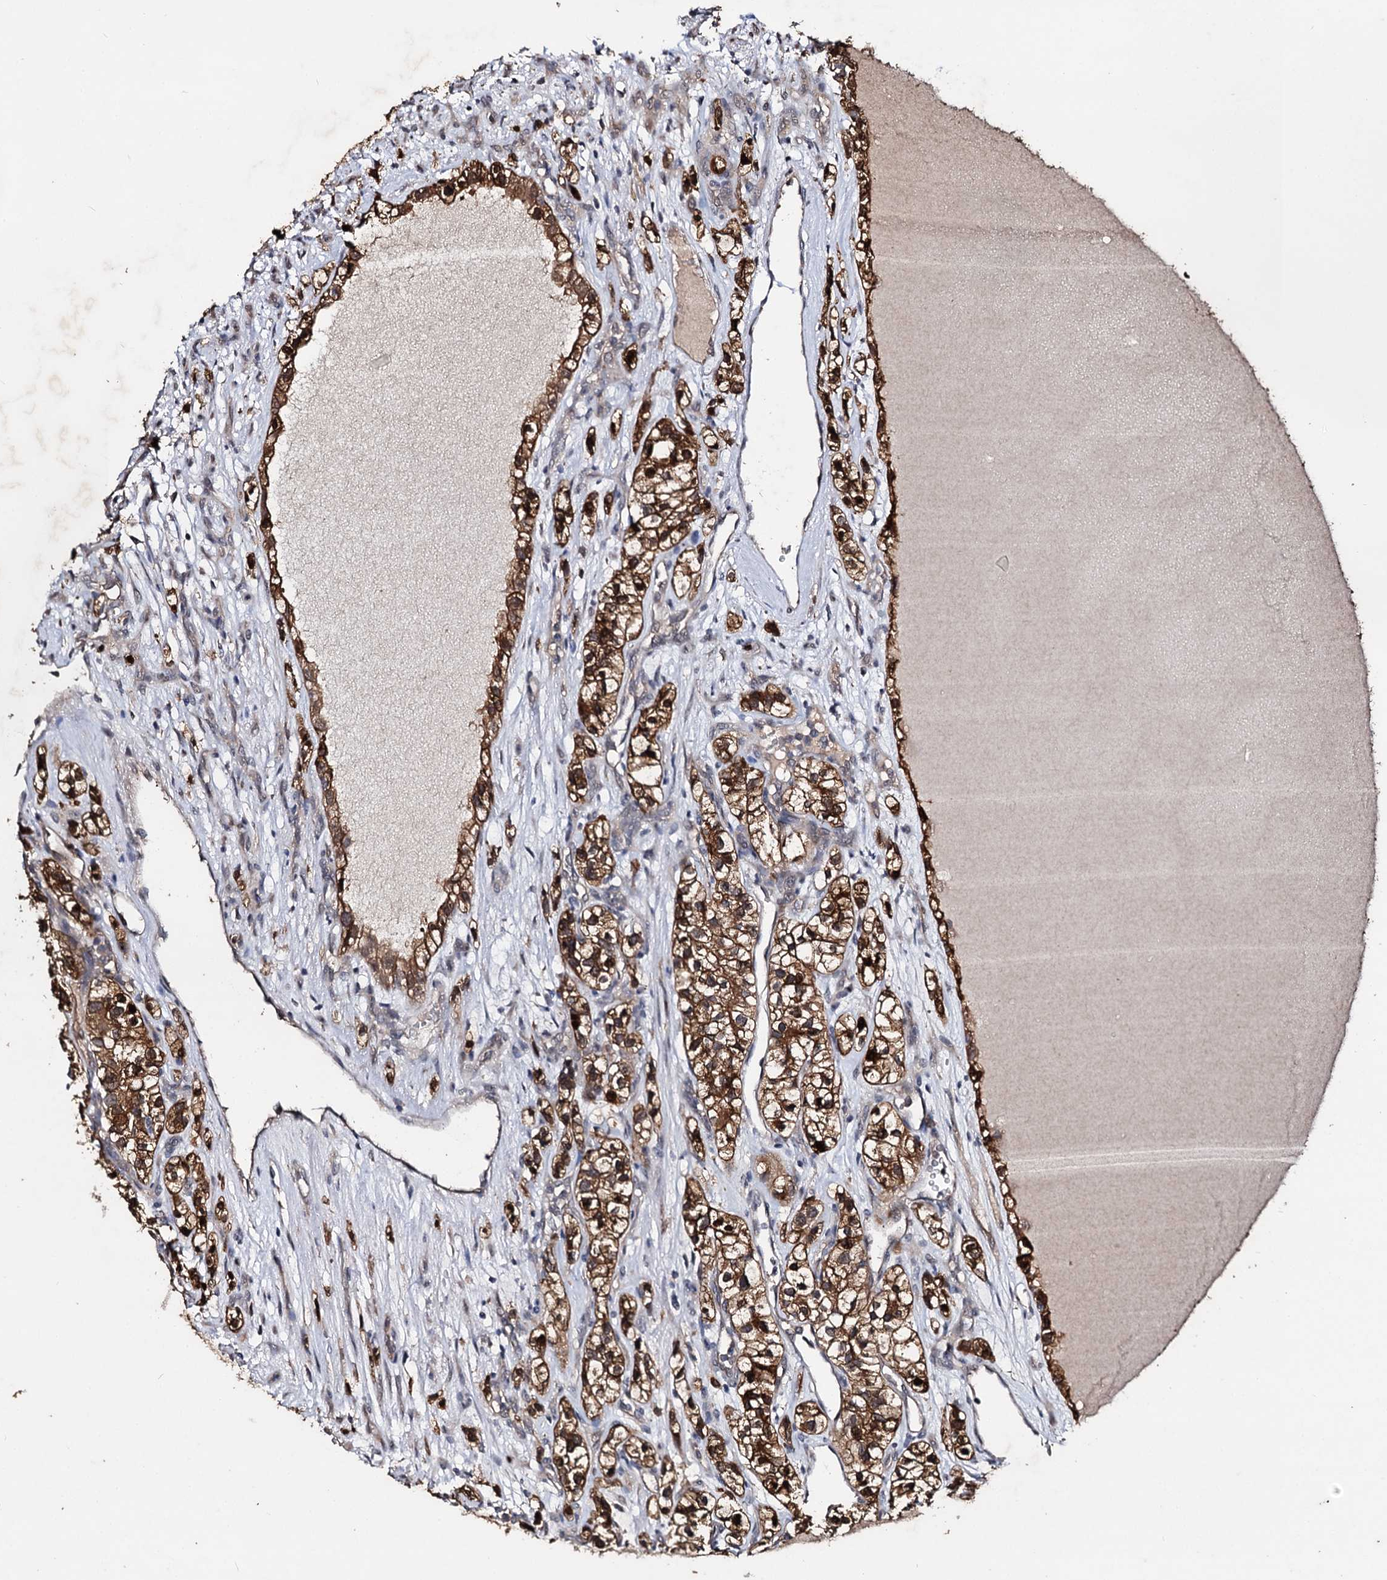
{"staining": {"intensity": "strong", "quantity": ">75%", "location": "cytoplasmic/membranous"}, "tissue": "renal cancer", "cell_type": "Tumor cells", "image_type": "cancer", "snomed": [{"axis": "morphology", "description": "Adenocarcinoma, NOS"}, {"axis": "topography", "description": "Kidney"}], "caption": "Immunohistochemistry image of neoplastic tissue: renal cancer stained using immunohistochemistry (IHC) shows high levels of strong protein expression localized specifically in the cytoplasmic/membranous of tumor cells, appearing as a cytoplasmic/membranous brown color.", "gene": "SLC46A3", "patient": {"sex": "female", "age": 57}}